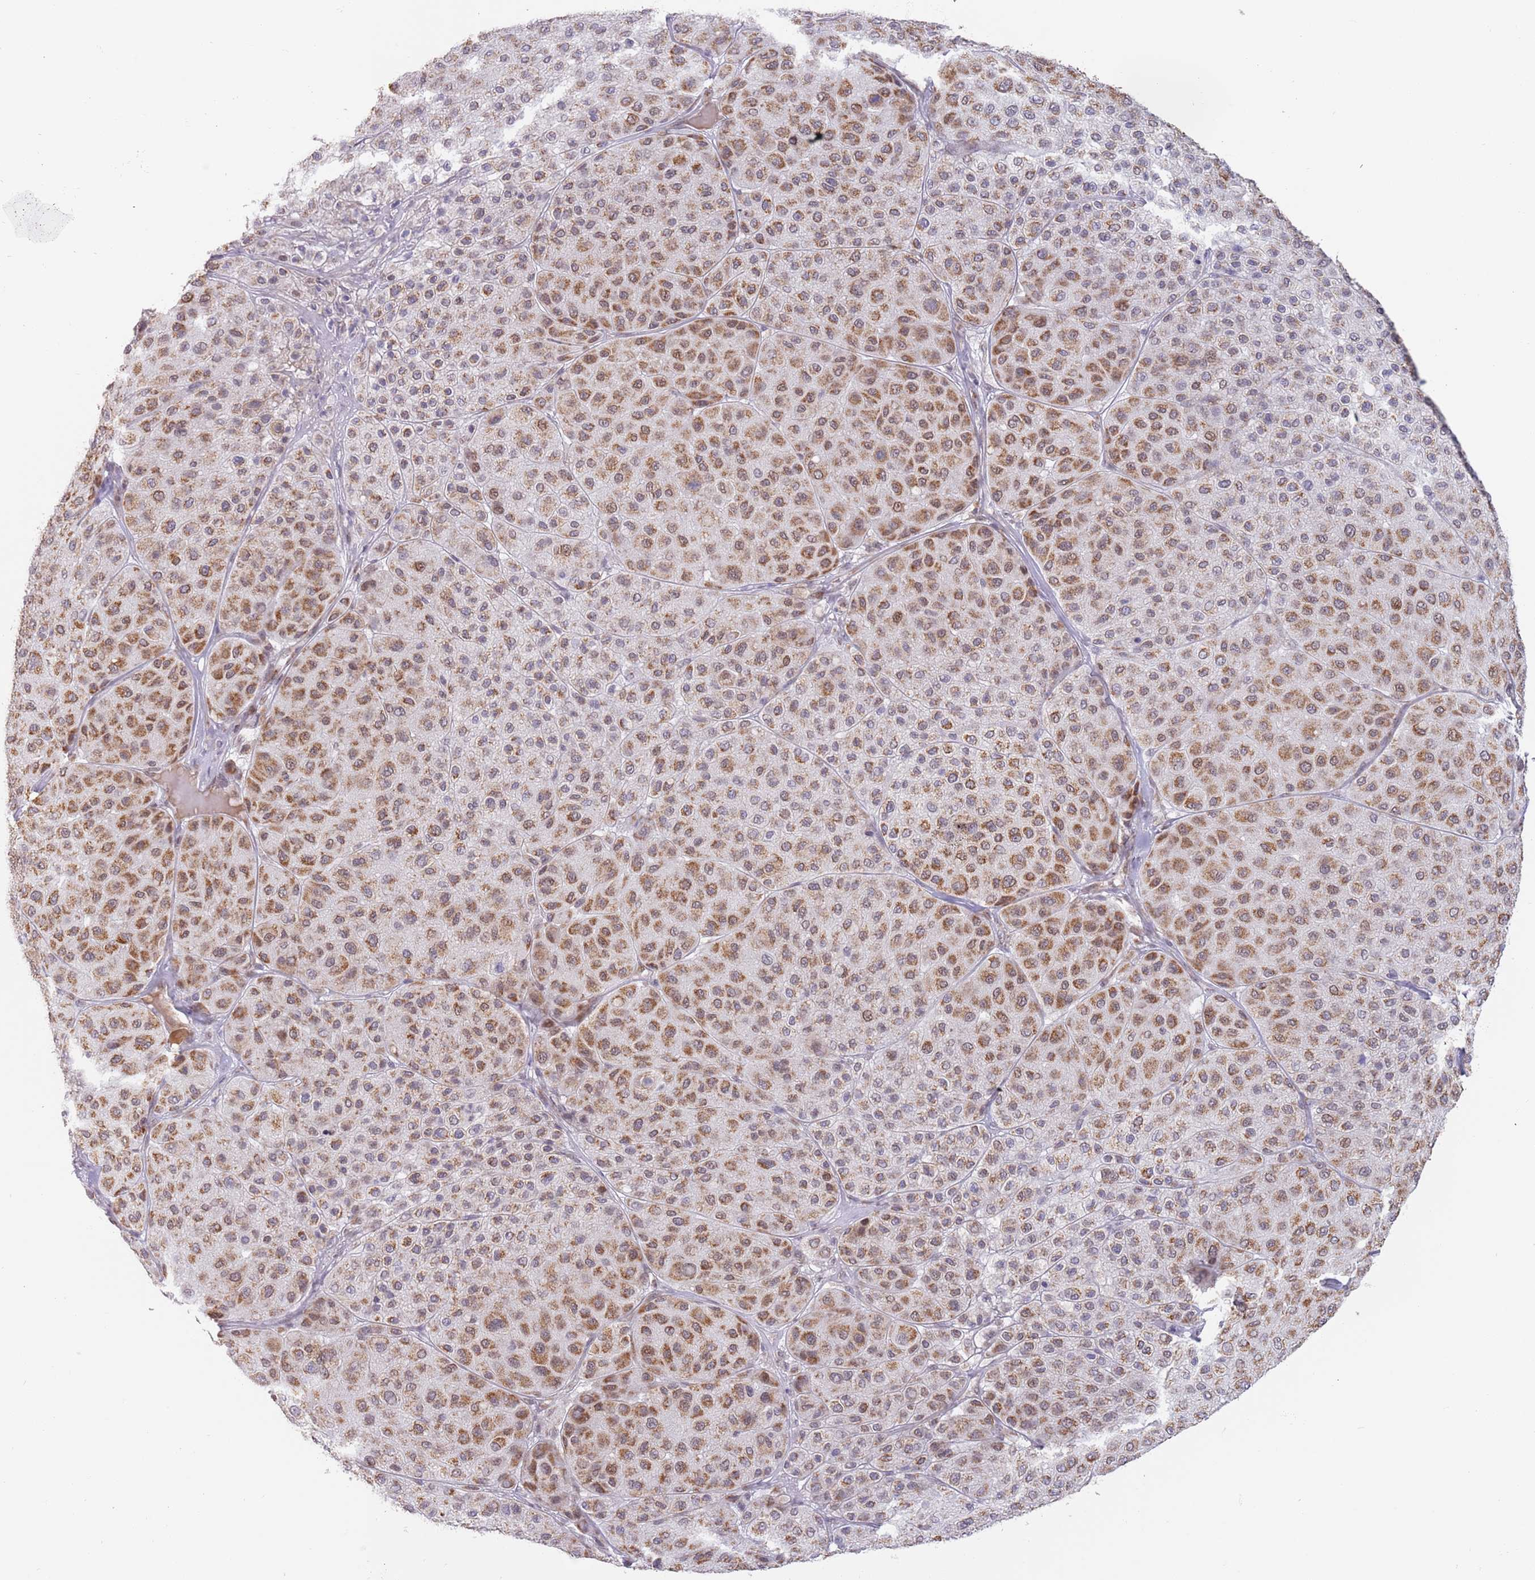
{"staining": {"intensity": "moderate", "quantity": ">75%", "location": "cytoplasmic/membranous"}, "tissue": "melanoma", "cell_type": "Tumor cells", "image_type": "cancer", "snomed": [{"axis": "morphology", "description": "Malignant melanoma, Metastatic site"}, {"axis": "topography", "description": "Smooth muscle"}], "caption": "Protein staining demonstrates moderate cytoplasmic/membranous expression in approximately >75% of tumor cells in melanoma. (Brightfield microscopy of DAB IHC at high magnification).", "gene": "TIMM13", "patient": {"sex": "male", "age": 41}}